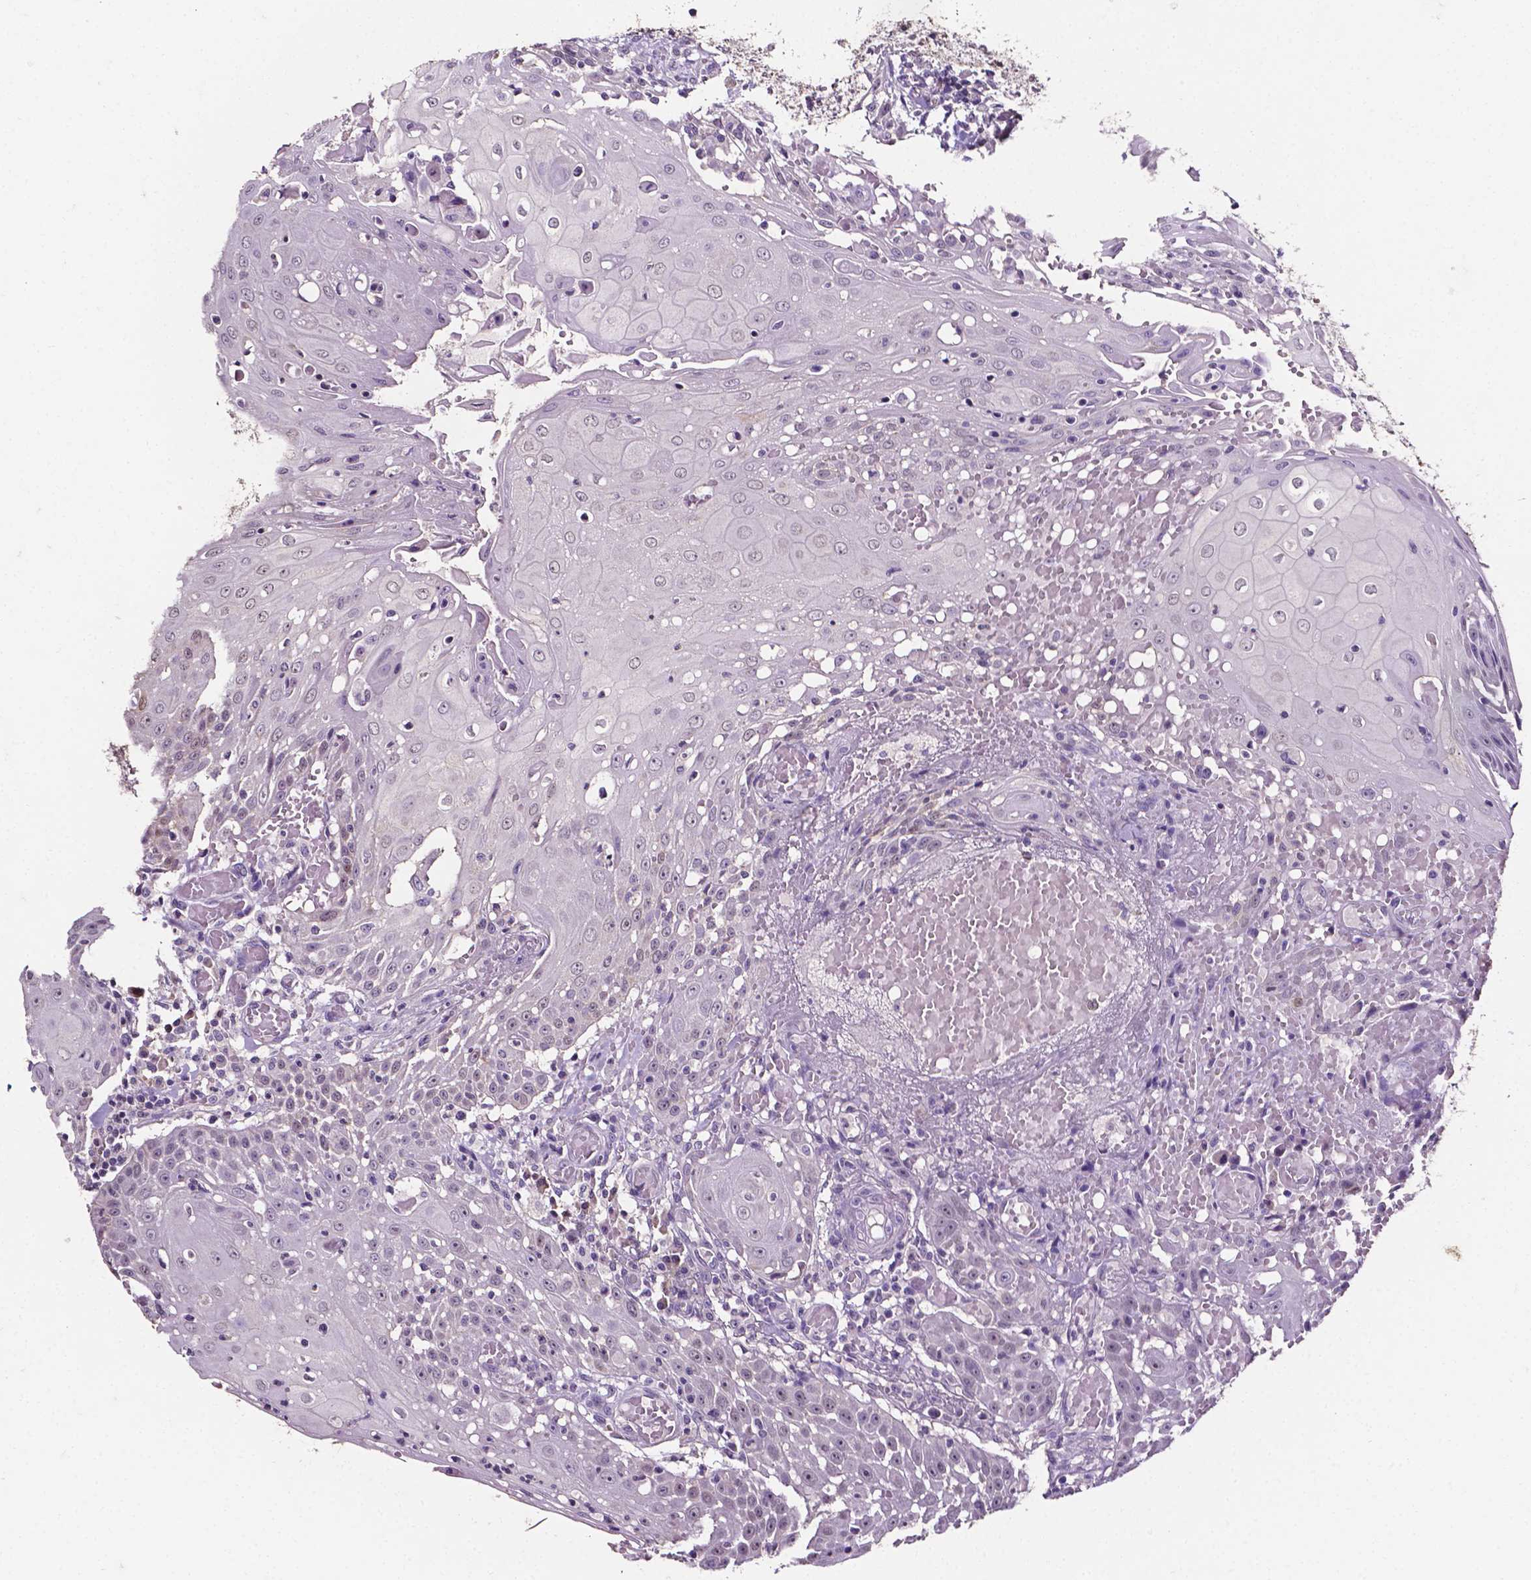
{"staining": {"intensity": "negative", "quantity": "none", "location": "none"}, "tissue": "head and neck cancer", "cell_type": "Tumor cells", "image_type": "cancer", "snomed": [{"axis": "morphology", "description": "Normal tissue, NOS"}, {"axis": "morphology", "description": "Squamous cell carcinoma, NOS"}, {"axis": "topography", "description": "Oral tissue"}, {"axis": "topography", "description": "Head-Neck"}], "caption": "This is an immunohistochemistry (IHC) photomicrograph of human head and neck cancer (squamous cell carcinoma). There is no expression in tumor cells.", "gene": "PSAT1", "patient": {"sex": "female", "age": 55}}